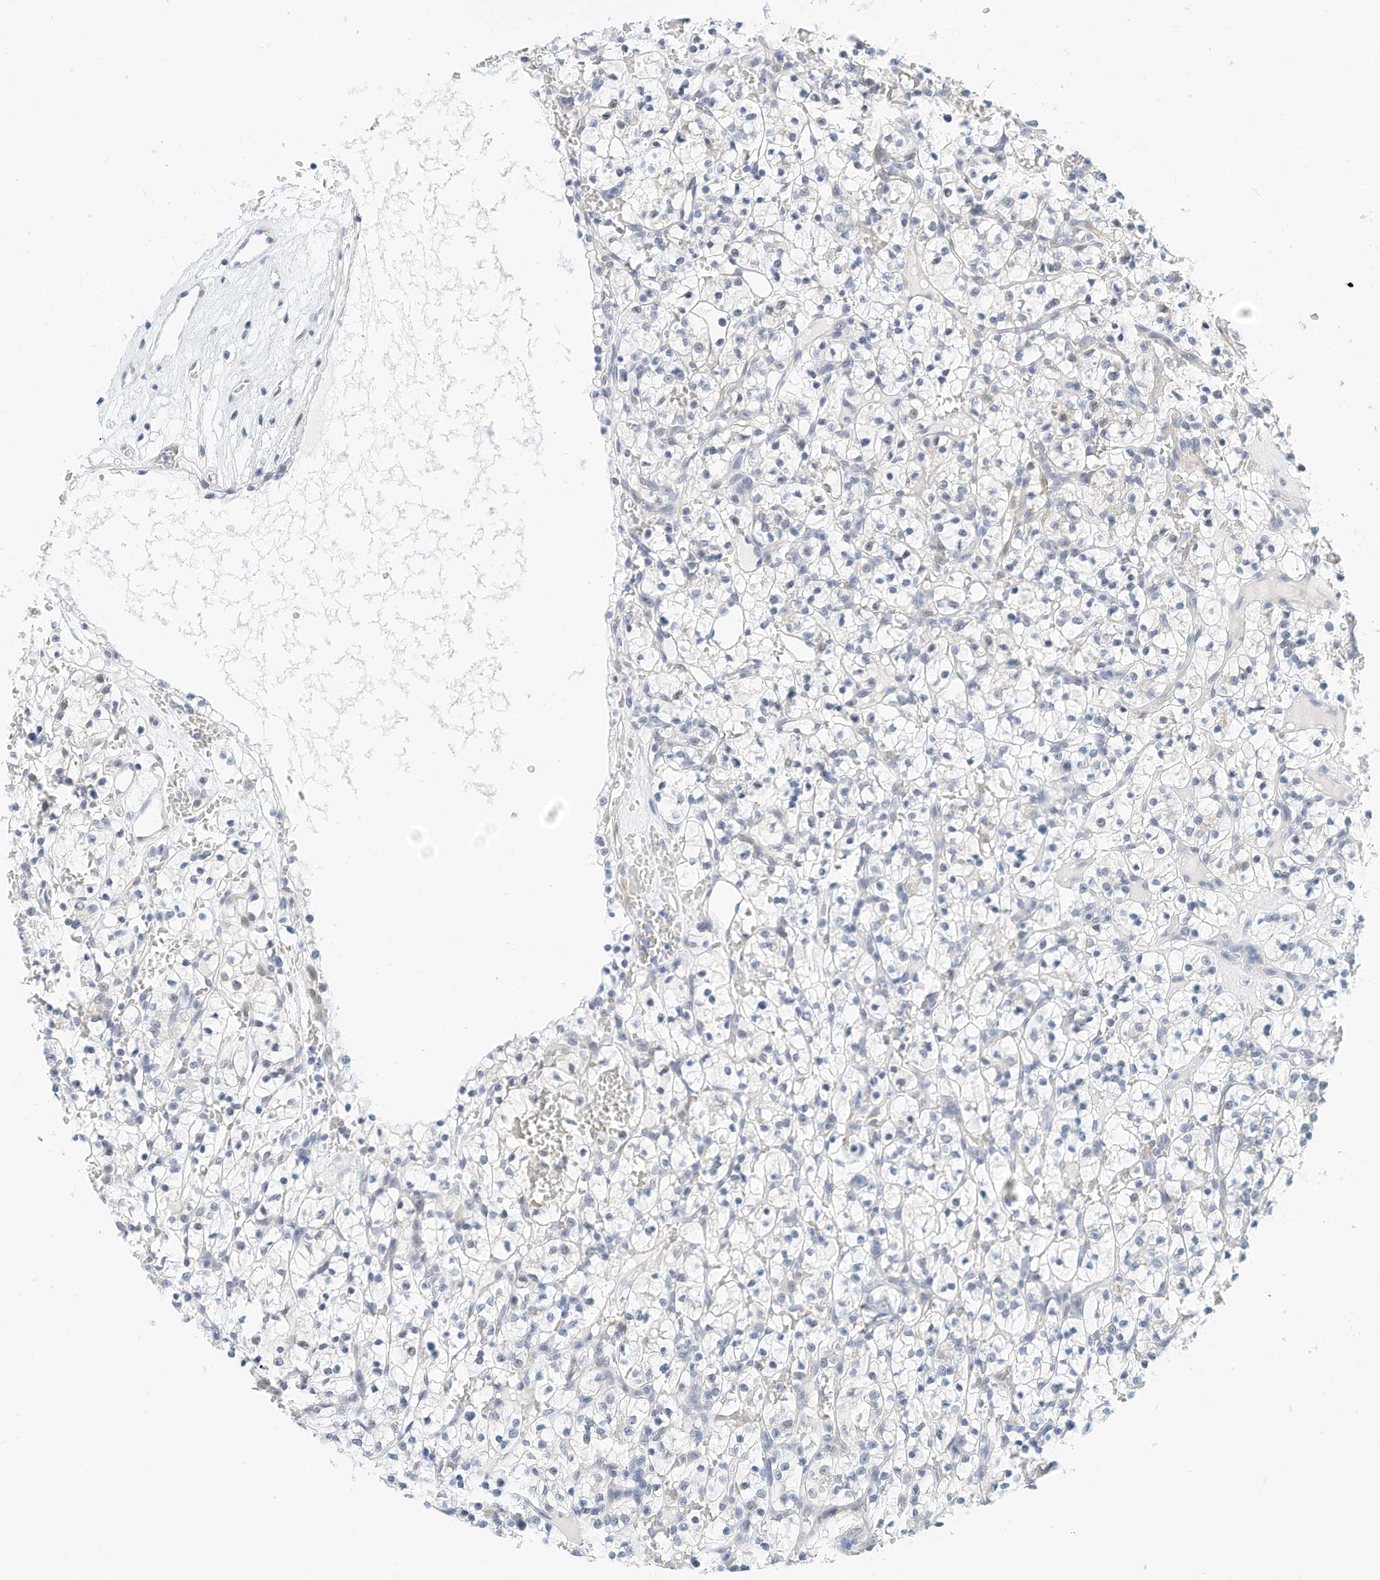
{"staining": {"intensity": "negative", "quantity": "none", "location": "none"}, "tissue": "renal cancer", "cell_type": "Tumor cells", "image_type": "cancer", "snomed": [{"axis": "morphology", "description": "Adenocarcinoma, NOS"}, {"axis": "topography", "description": "Kidney"}], "caption": "Human renal adenocarcinoma stained for a protein using immunohistochemistry (IHC) demonstrates no staining in tumor cells.", "gene": "ARHGAP28", "patient": {"sex": "female", "age": 57}}